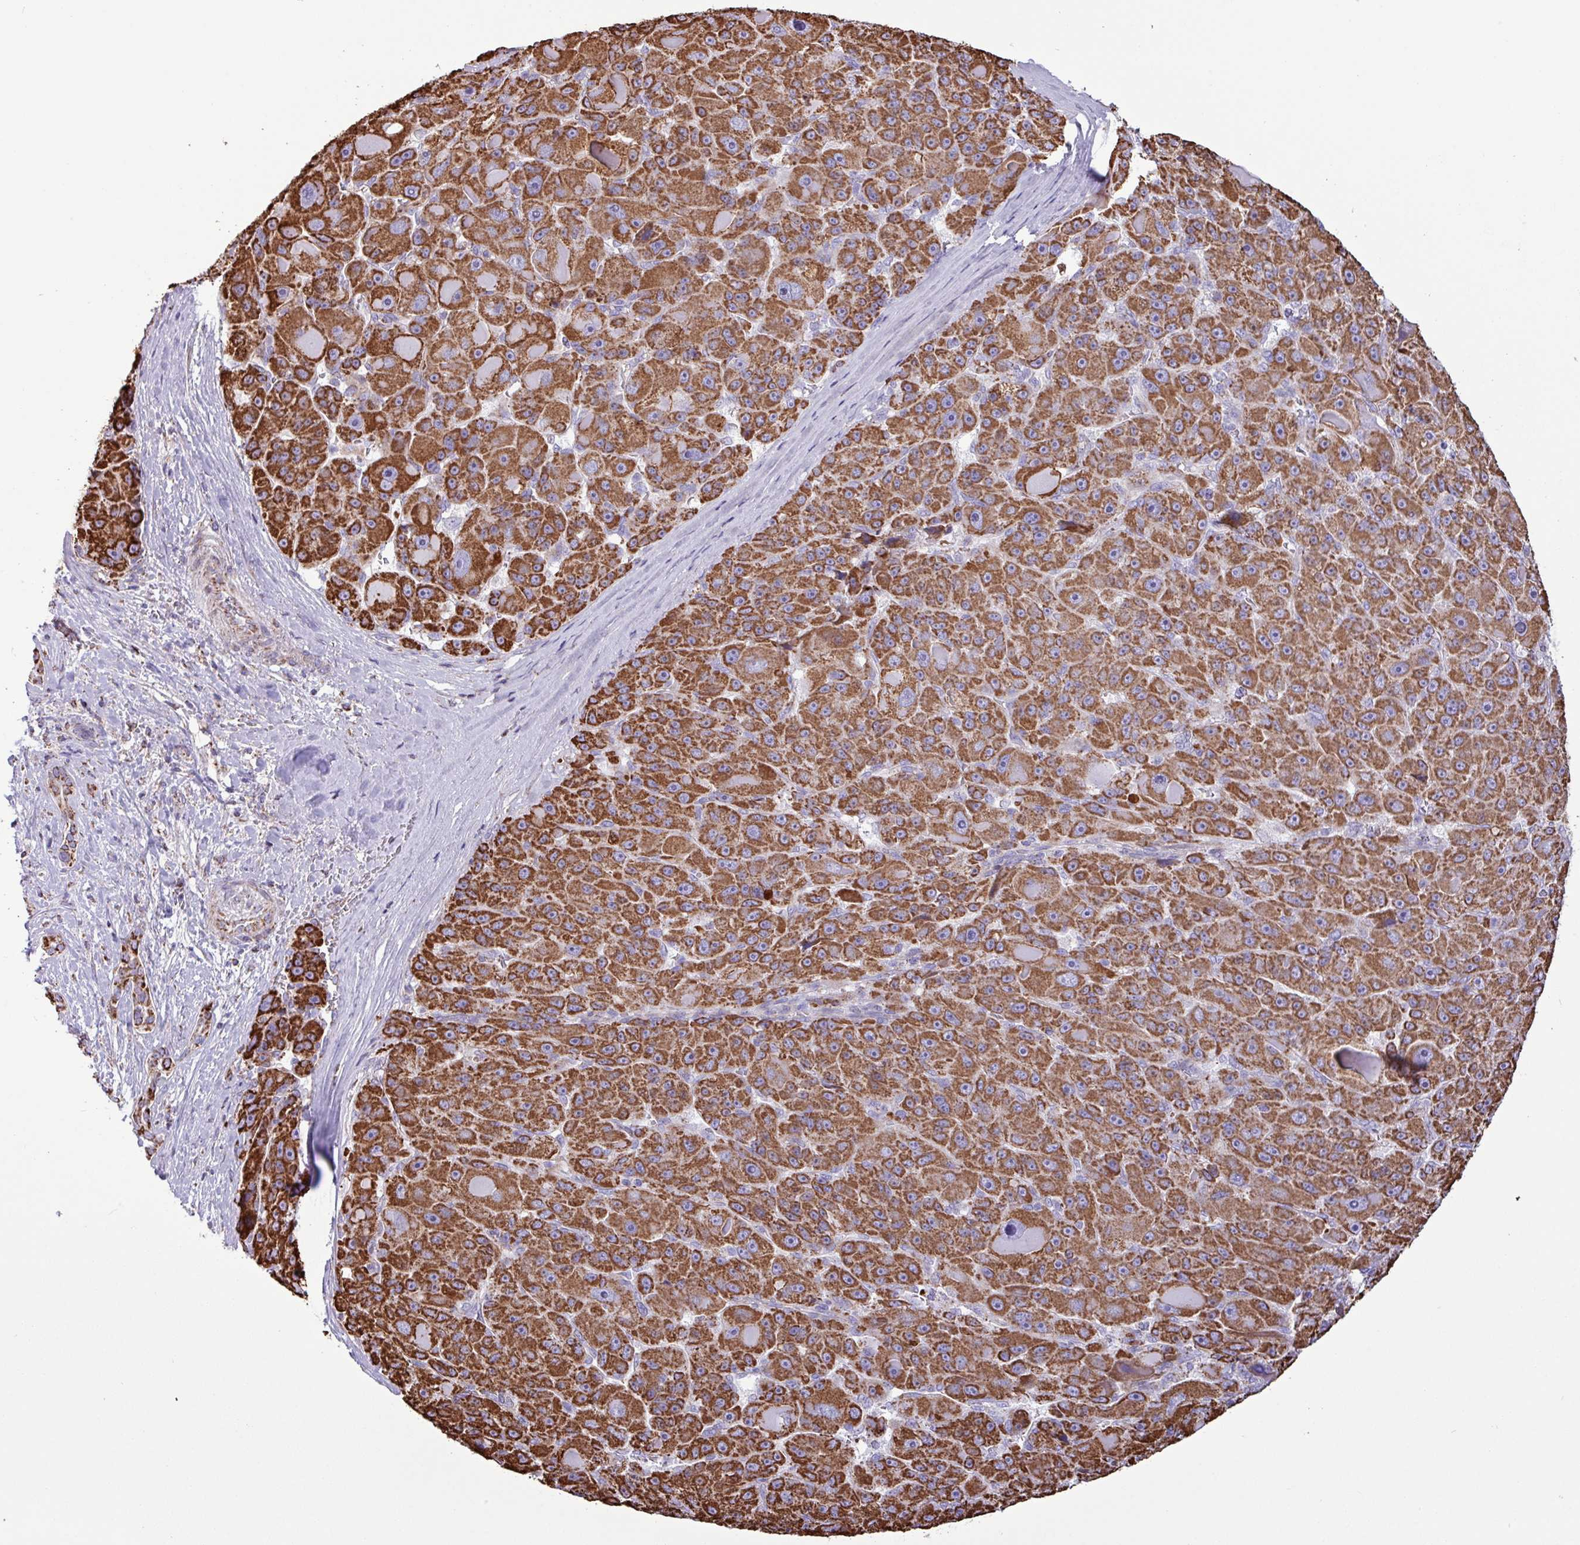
{"staining": {"intensity": "strong", "quantity": ">75%", "location": "cytoplasmic/membranous"}, "tissue": "liver cancer", "cell_type": "Tumor cells", "image_type": "cancer", "snomed": [{"axis": "morphology", "description": "Carcinoma, Hepatocellular, NOS"}, {"axis": "topography", "description": "Liver"}], "caption": "A high-resolution histopathology image shows IHC staining of hepatocellular carcinoma (liver), which displays strong cytoplasmic/membranous expression in about >75% of tumor cells.", "gene": "RTL3", "patient": {"sex": "male", "age": 76}}